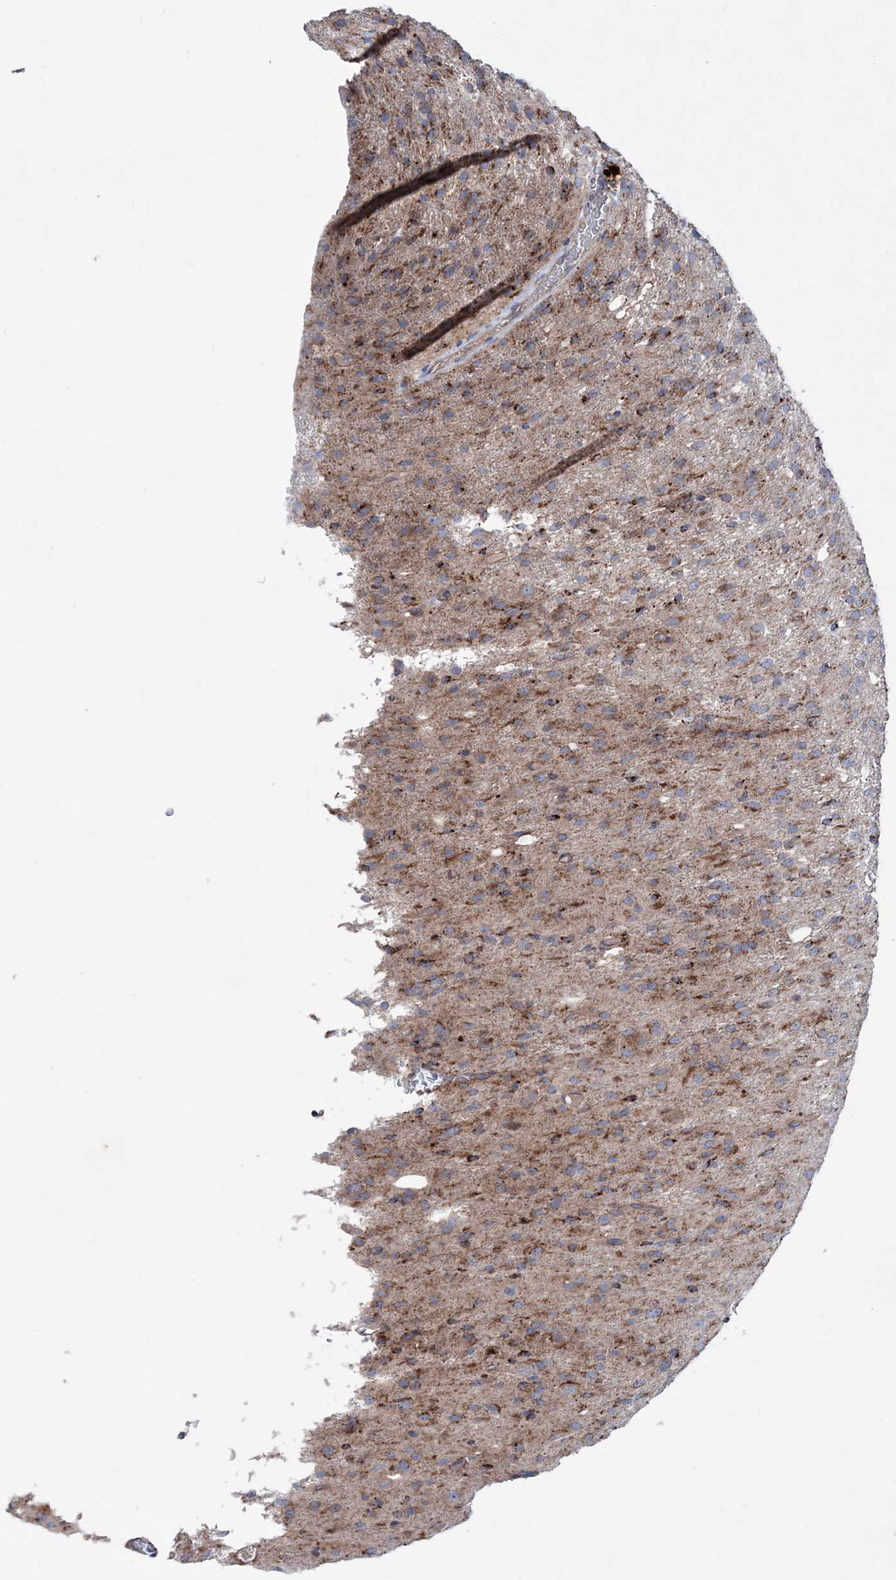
{"staining": {"intensity": "moderate", "quantity": ">75%", "location": "cytoplasmic/membranous"}, "tissue": "glioma", "cell_type": "Tumor cells", "image_type": "cancer", "snomed": [{"axis": "morphology", "description": "Glioma, malignant, High grade"}, {"axis": "topography", "description": "Brain"}], "caption": "This is a histology image of IHC staining of glioma, which shows moderate staining in the cytoplasmic/membranous of tumor cells.", "gene": "NGLY1", "patient": {"sex": "female", "age": 59}}